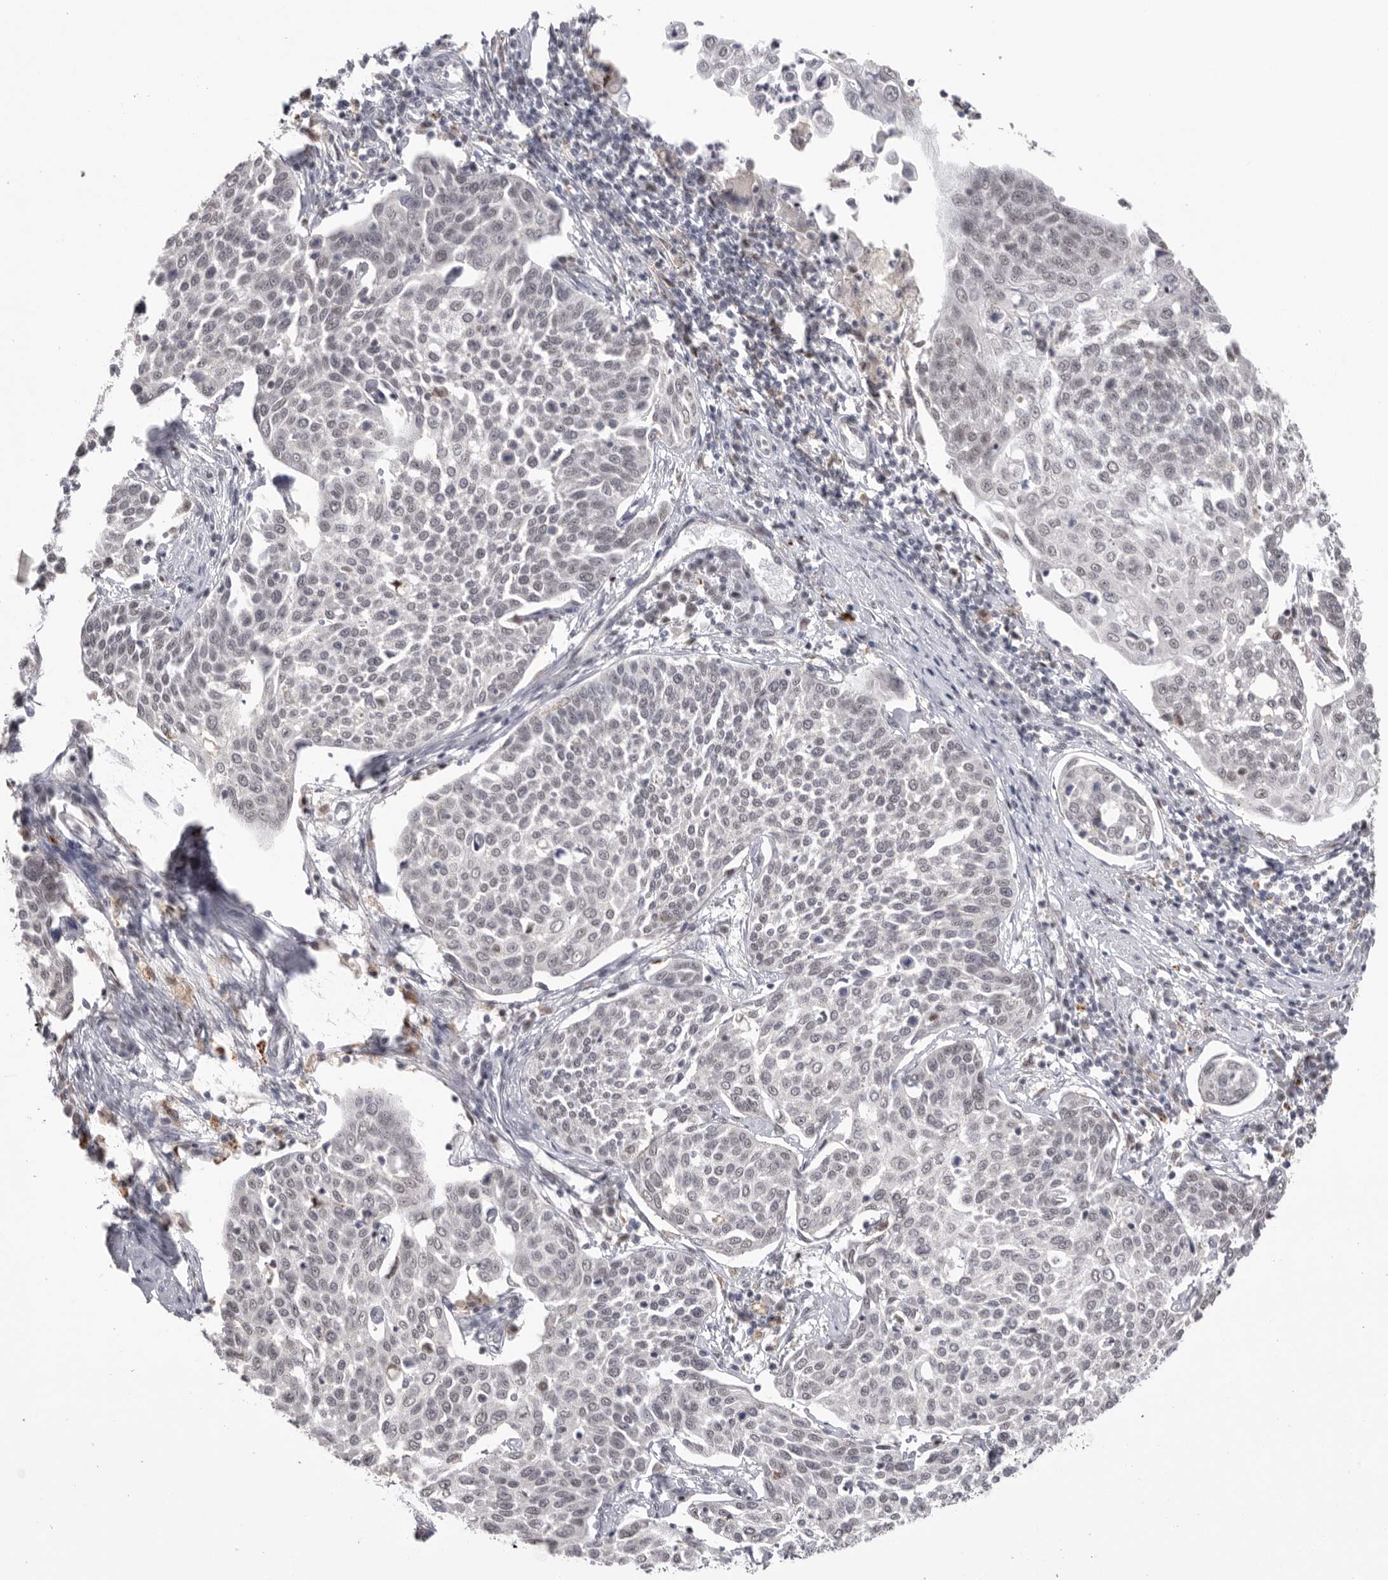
{"staining": {"intensity": "weak", "quantity": "<25%", "location": "nuclear"}, "tissue": "cervical cancer", "cell_type": "Tumor cells", "image_type": "cancer", "snomed": [{"axis": "morphology", "description": "Squamous cell carcinoma, NOS"}, {"axis": "topography", "description": "Cervix"}], "caption": "Immunohistochemical staining of cervical squamous cell carcinoma demonstrates no significant expression in tumor cells.", "gene": "BCLAF3", "patient": {"sex": "female", "age": 34}}